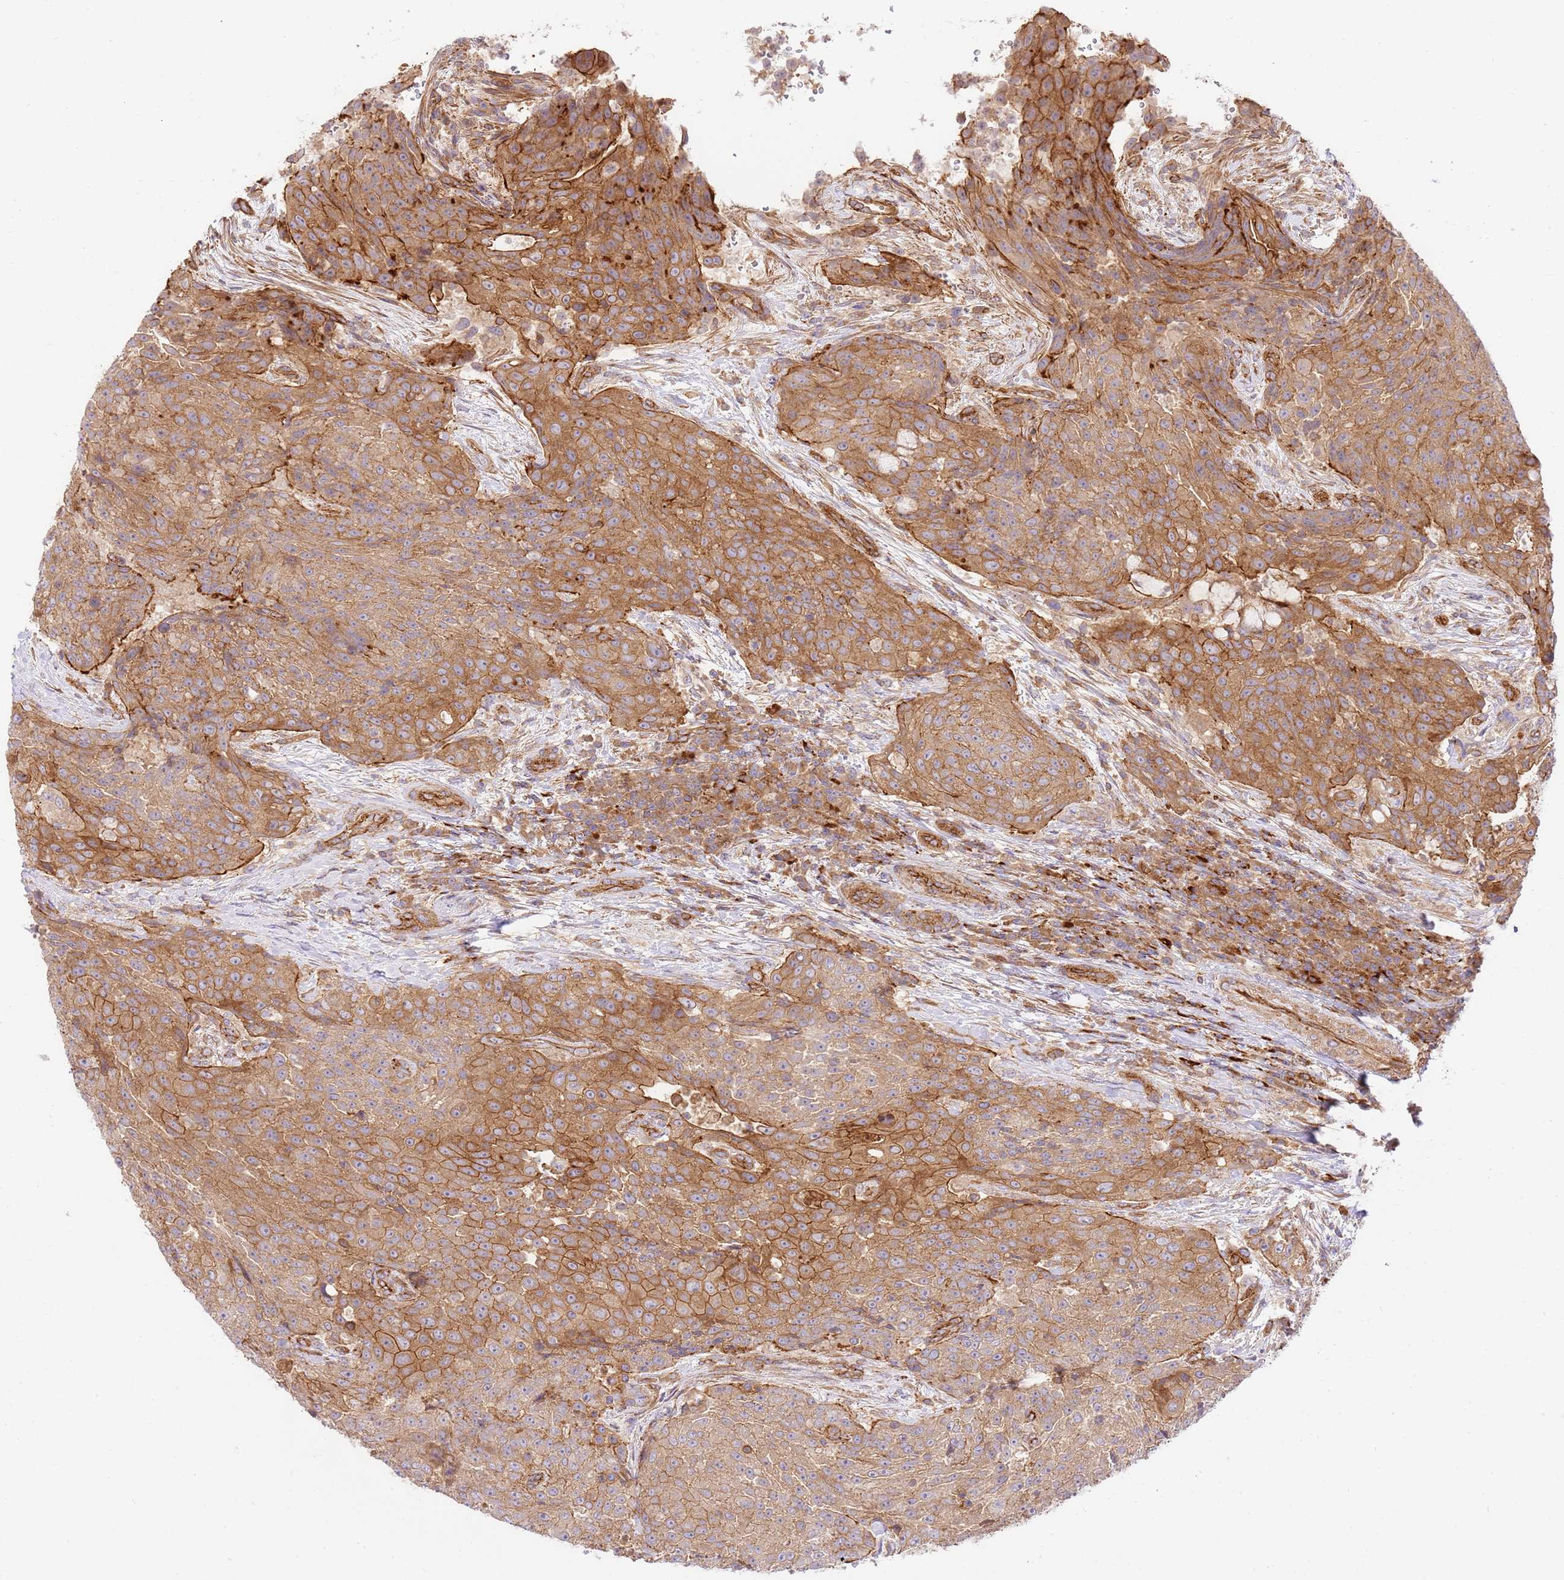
{"staining": {"intensity": "moderate", "quantity": ">75%", "location": "cytoplasmic/membranous"}, "tissue": "urothelial cancer", "cell_type": "Tumor cells", "image_type": "cancer", "snomed": [{"axis": "morphology", "description": "Urothelial carcinoma, High grade"}, {"axis": "topography", "description": "Urinary bladder"}], "caption": "This is a micrograph of immunohistochemistry staining of urothelial carcinoma (high-grade), which shows moderate positivity in the cytoplasmic/membranous of tumor cells.", "gene": "EFCAB8", "patient": {"sex": "female", "age": 63}}